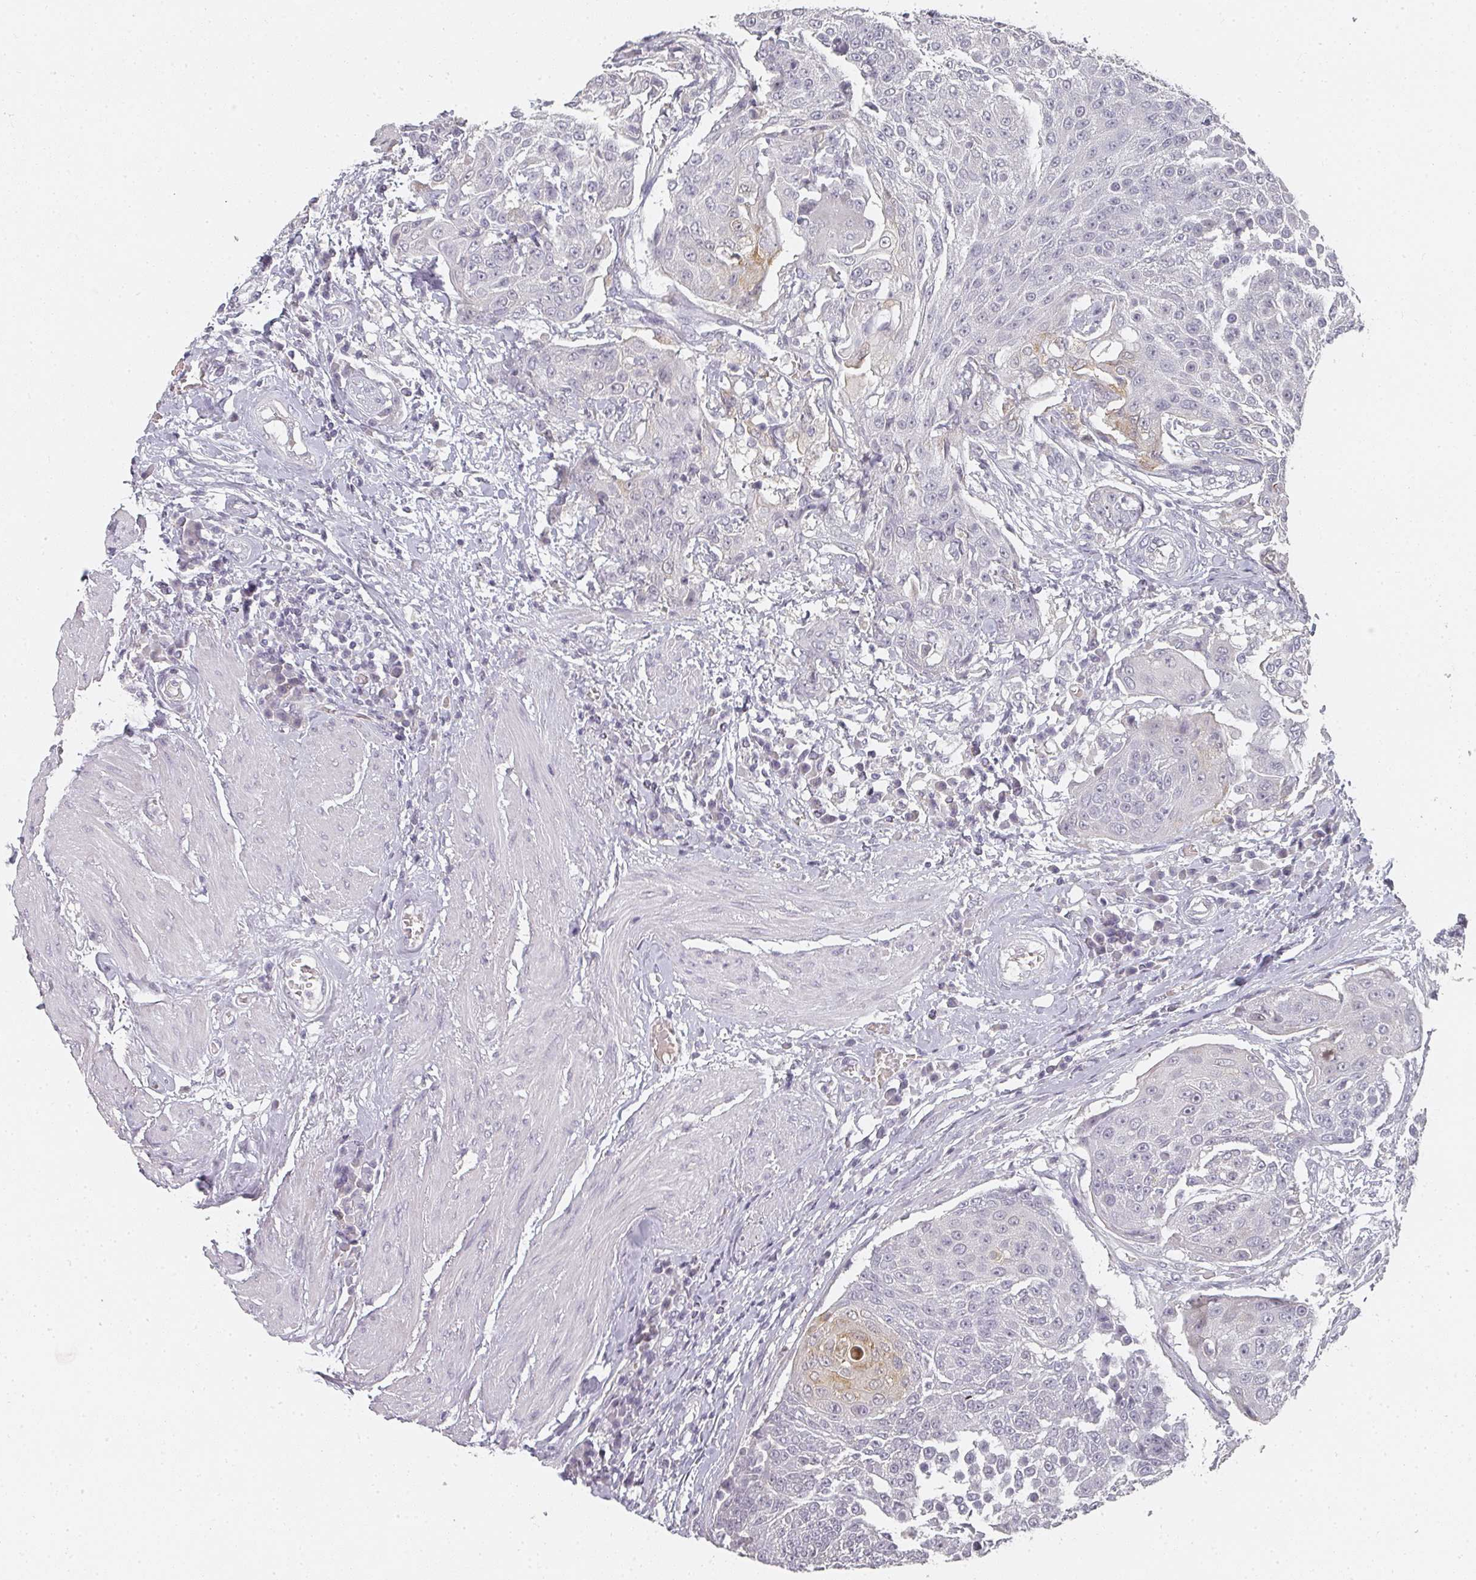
{"staining": {"intensity": "negative", "quantity": "none", "location": "none"}, "tissue": "urothelial cancer", "cell_type": "Tumor cells", "image_type": "cancer", "snomed": [{"axis": "morphology", "description": "Urothelial carcinoma, High grade"}, {"axis": "topography", "description": "Urinary bladder"}], "caption": "A photomicrograph of urothelial carcinoma (high-grade) stained for a protein shows no brown staining in tumor cells.", "gene": "SHISA2", "patient": {"sex": "female", "age": 63}}